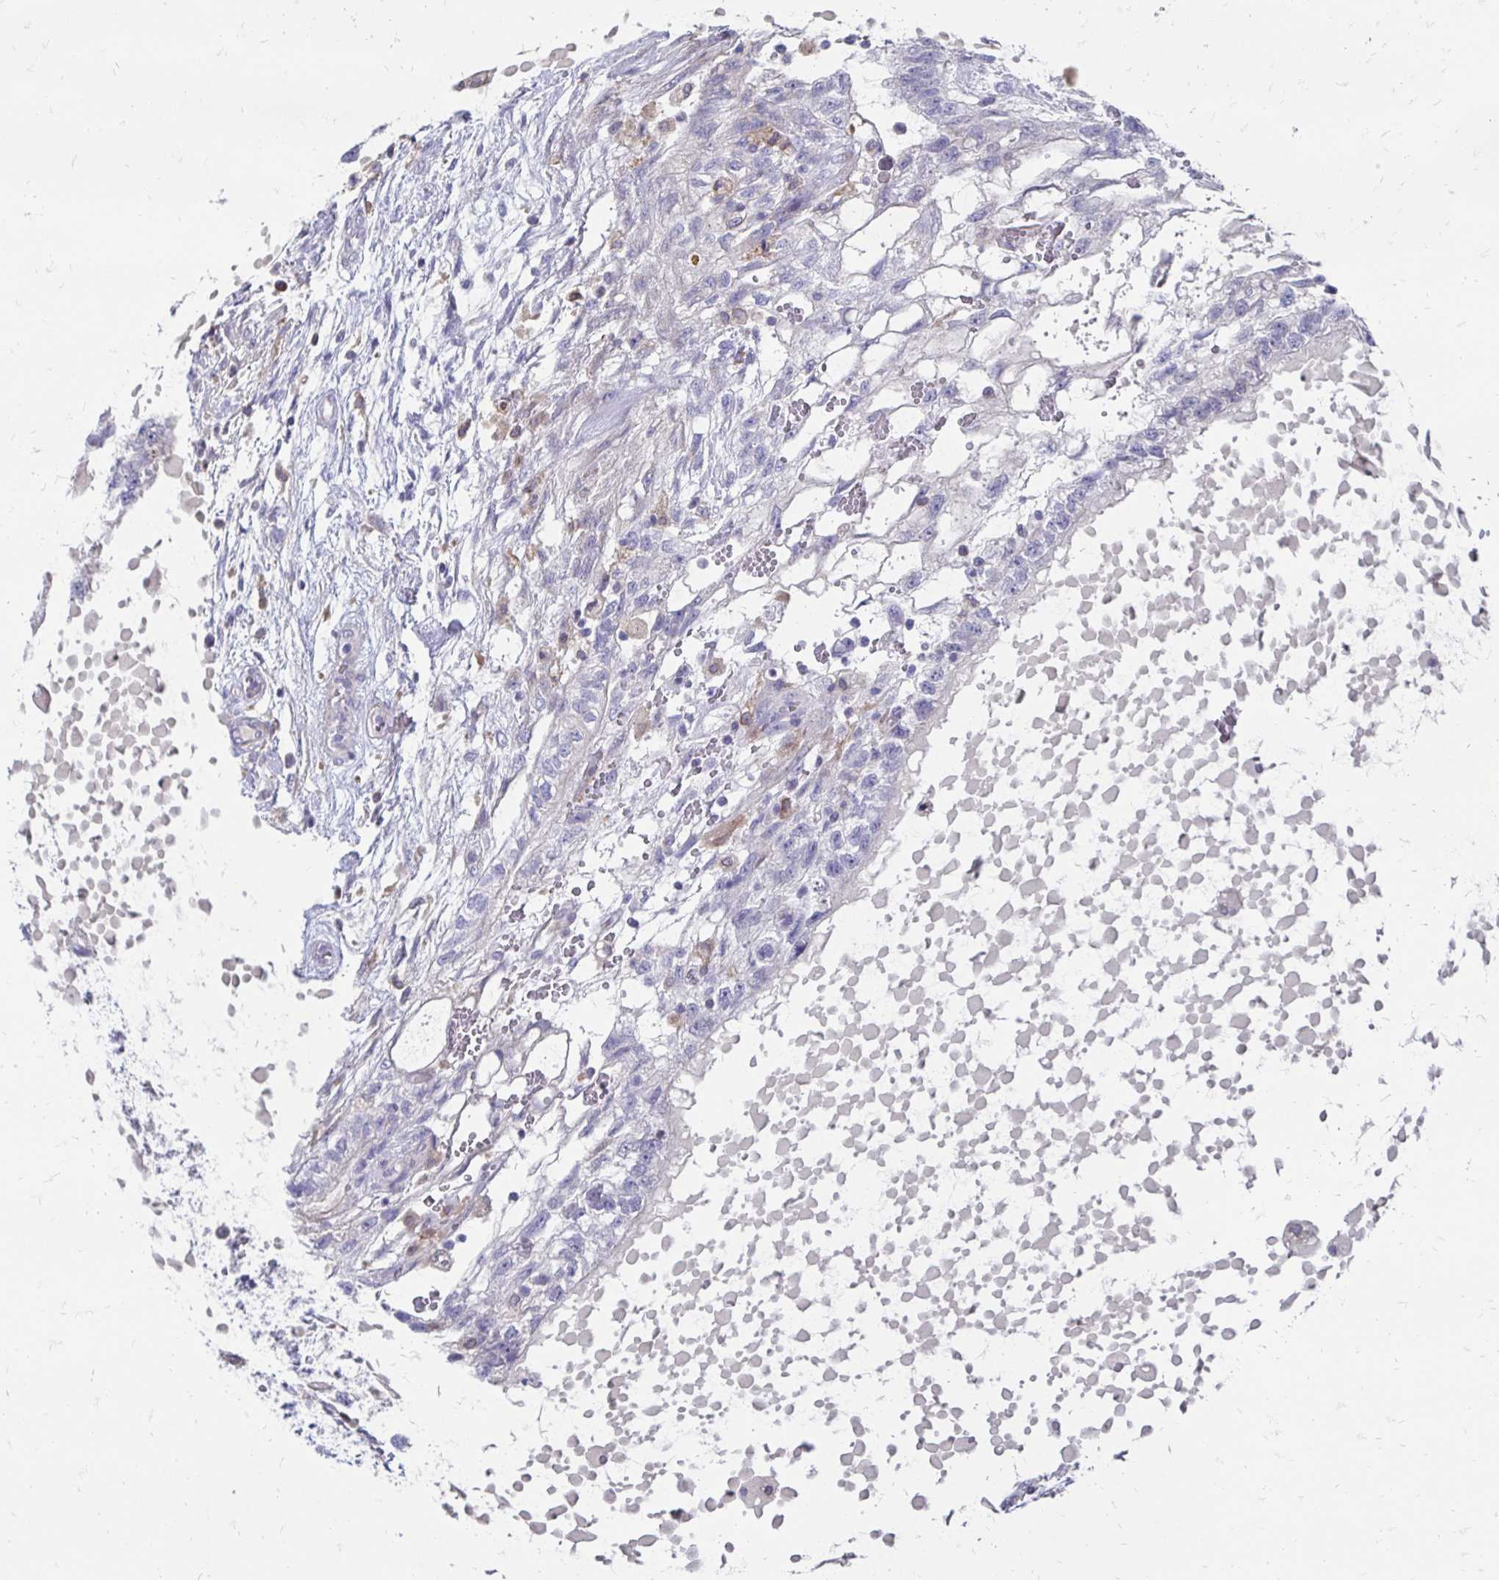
{"staining": {"intensity": "negative", "quantity": "none", "location": "none"}, "tissue": "testis cancer", "cell_type": "Tumor cells", "image_type": "cancer", "snomed": [{"axis": "morphology", "description": "Normal tissue, NOS"}, {"axis": "morphology", "description": "Carcinoma, Embryonal, NOS"}, {"axis": "topography", "description": "Testis"}], "caption": "DAB (3,3'-diaminobenzidine) immunohistochemical staining of testis embryonal carcinoma reveals no significant staining in tumor cells.", "gene": "CDKL1", "patient": {"sex": "male", "age": 32}}